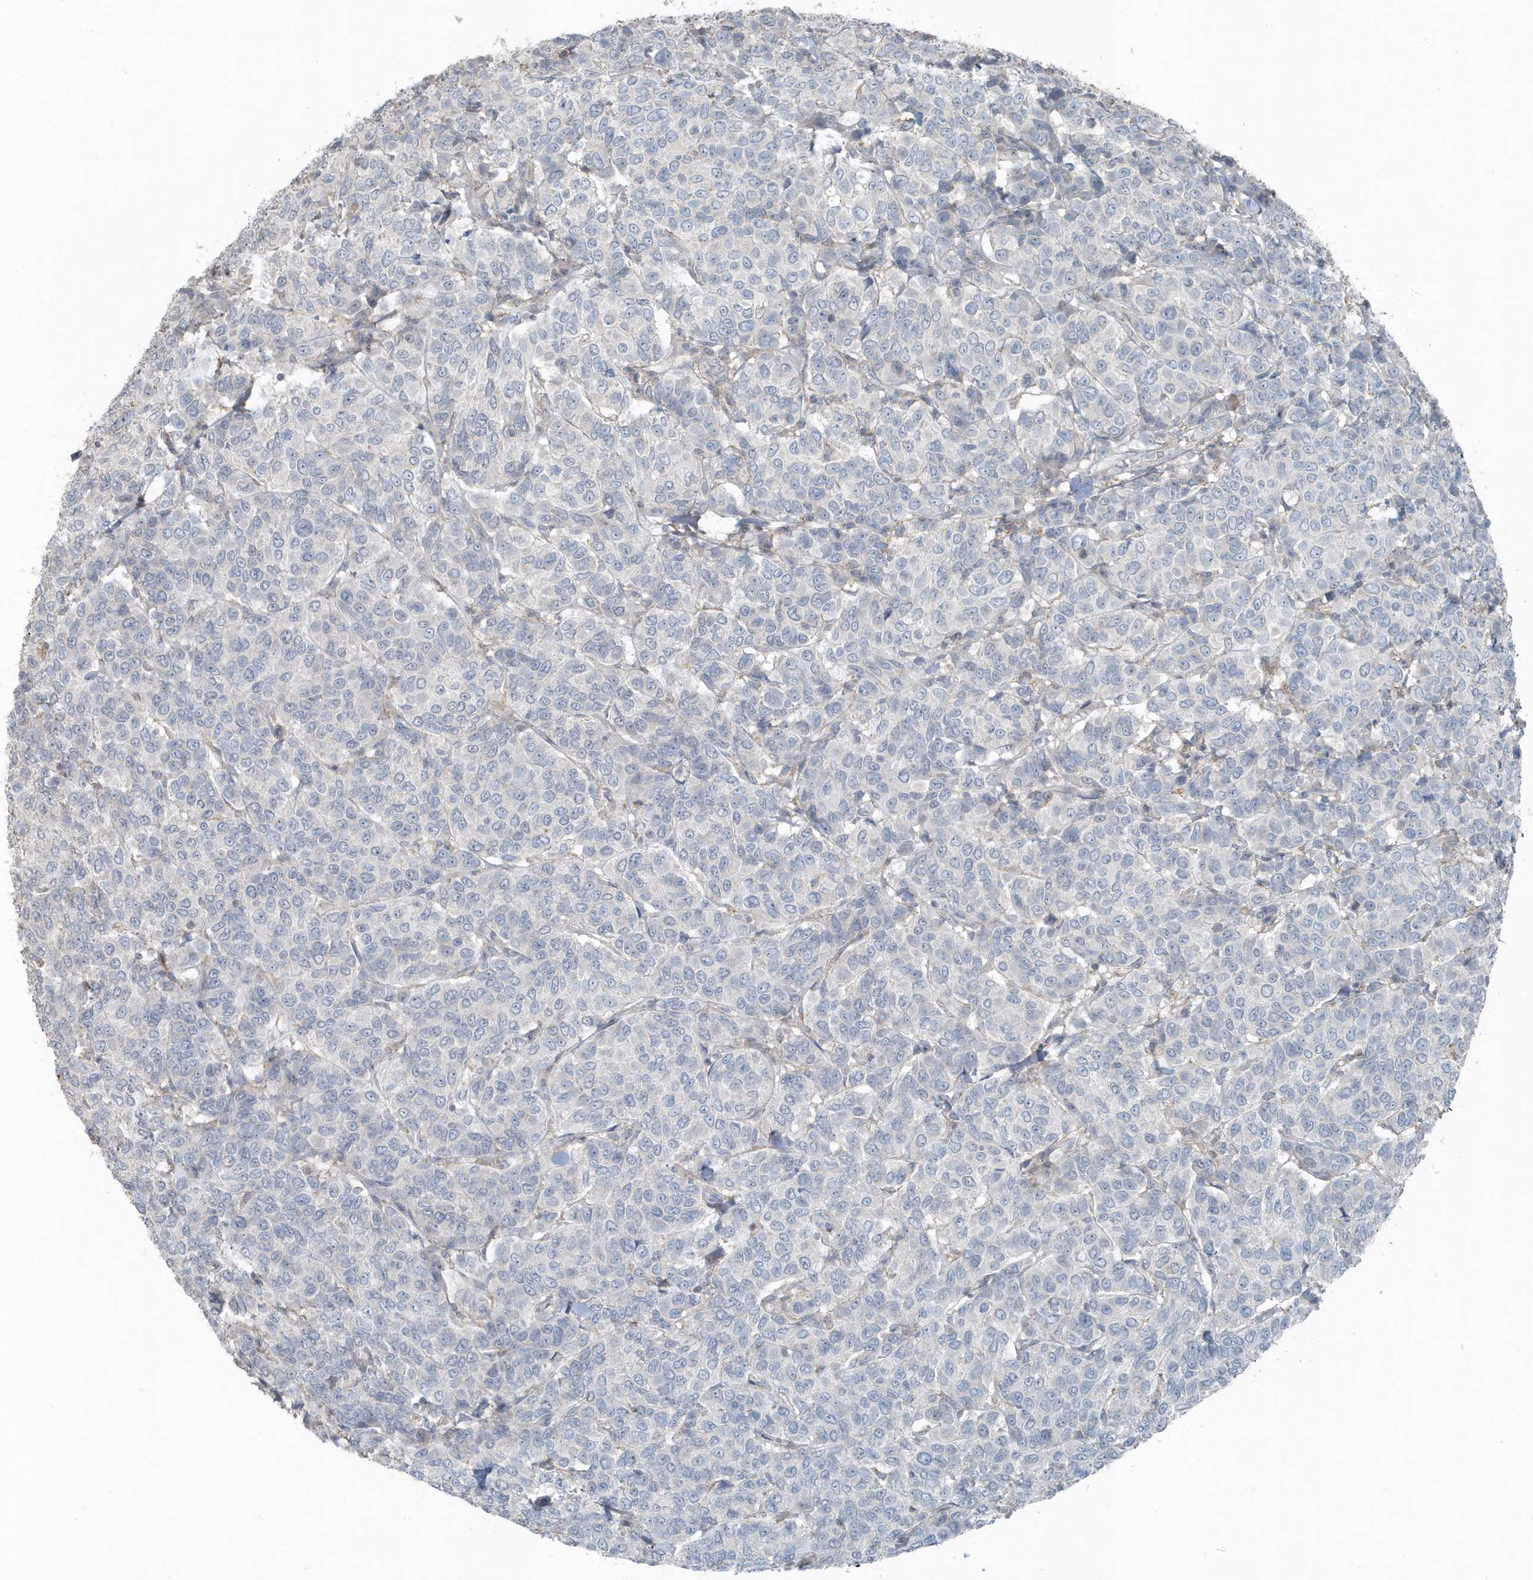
{"staining": {"intensity": "negative", "quantity": "none", "location": "none"}, "tissue": "breast cancer", "cell_type": "Tumor cells", "image_type": "cancer", "snomed": [{"axis": "morphology", "description": "Duct carcinoma"}, {"axis": "topography", "description": "Breast"}], "caption": "Breast cancer stained for a protein using immunohistochemistry reveals no positivity tumor cells.", "gene": "ACTC1", "patient": {"sex": "female", "age": 55}}